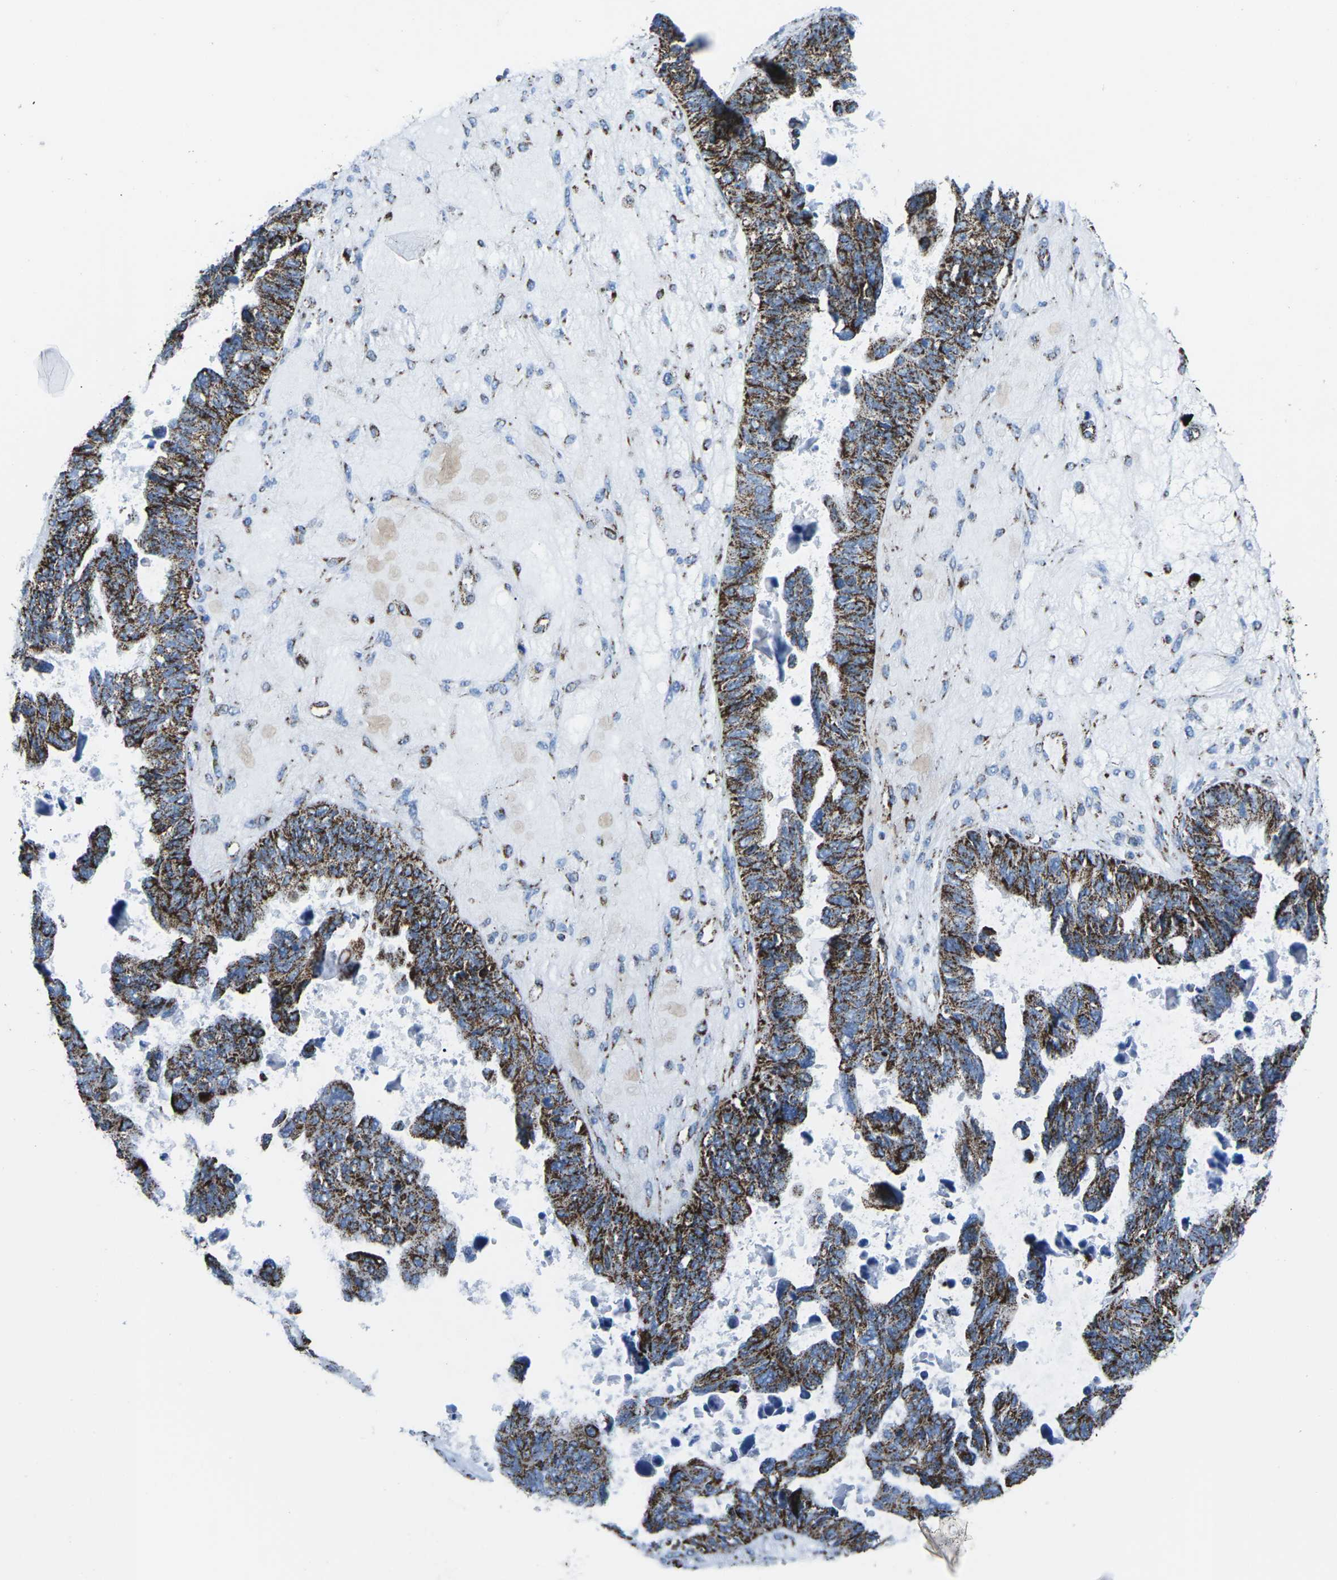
{"staining": {"intensity": "strong", "quantity": ">75%", "location": "cytoplasmic/membranous"}, "tissue": "ovarian cancer", "cell_type": "Tumor cells", "image_type": "cancer", "snomed": [{"axis": "morphology", "description": "Cystadenocarcinoma, serous, NOS"}, {"axis": "topography", "description": "Ovary"}], "caption": "Tumor cells reveal high levels of strong cytoplasmic/membranous expression in about >75% of cells in human ovarian cancer. (DAB (3,3'-diaminobenzidine) IHC, brown staining for protein, blue staining for nuclei).", "gene": "MT-CO2", "patient": {"sex": "female", "age": 79}}